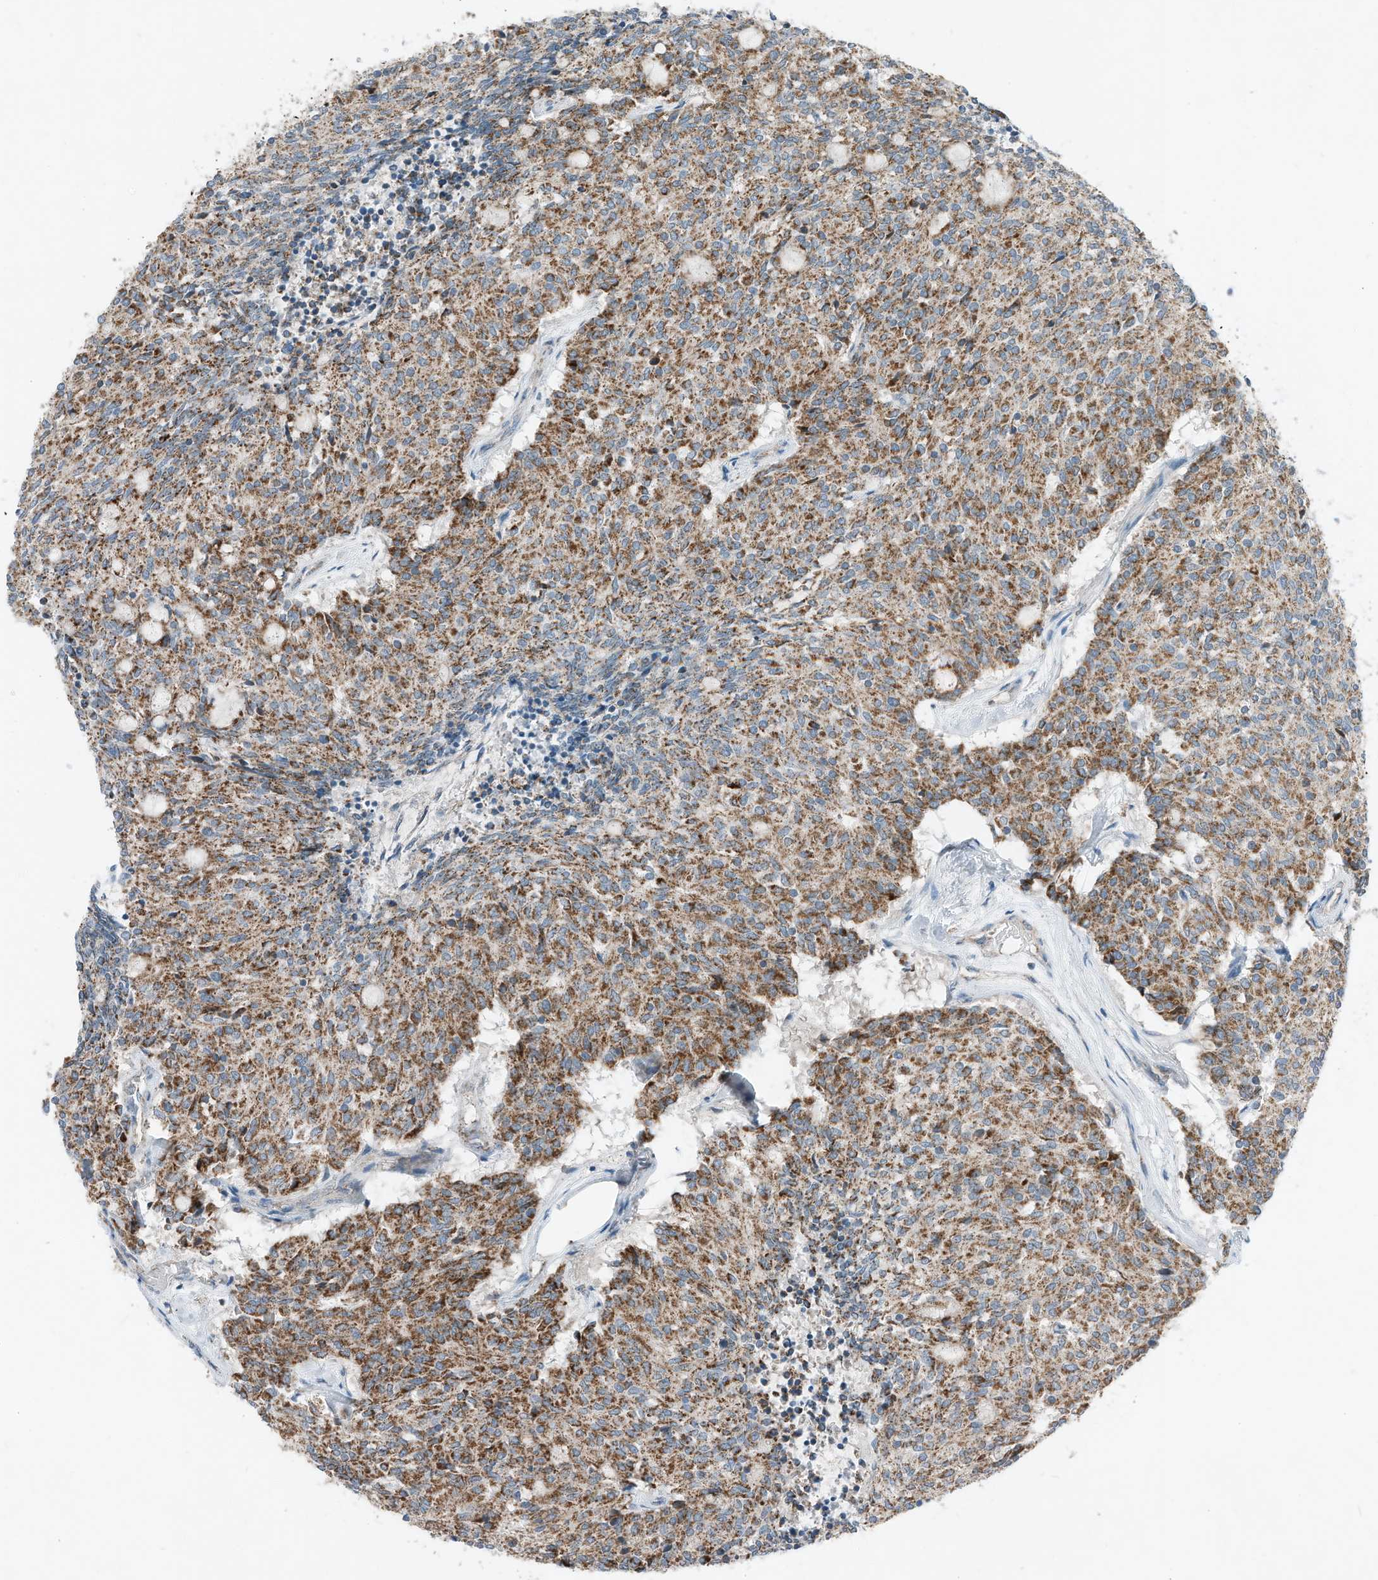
{"staining": {"intensity": "strong", "quantity": ">75%", "location": "cytoplasmic/membranous"}, "tissue": "carcinoid", "cell_type": "Tumor cells", "image_type": "cancer", "snomed": [{"axis": "morphology", "description": "Carcinoid, malignant, NOS"}, {"axis": "topography", "description": "Pancreas"}], "caption": "A histopathology image showing strong cytoplasmic/membranous expression in about >75% of tumor cells in carcinoid, as visualized by brown immunohistochemical staining.", "gene": "RMND1", "patient": {"sex": "female", "age": 54}}